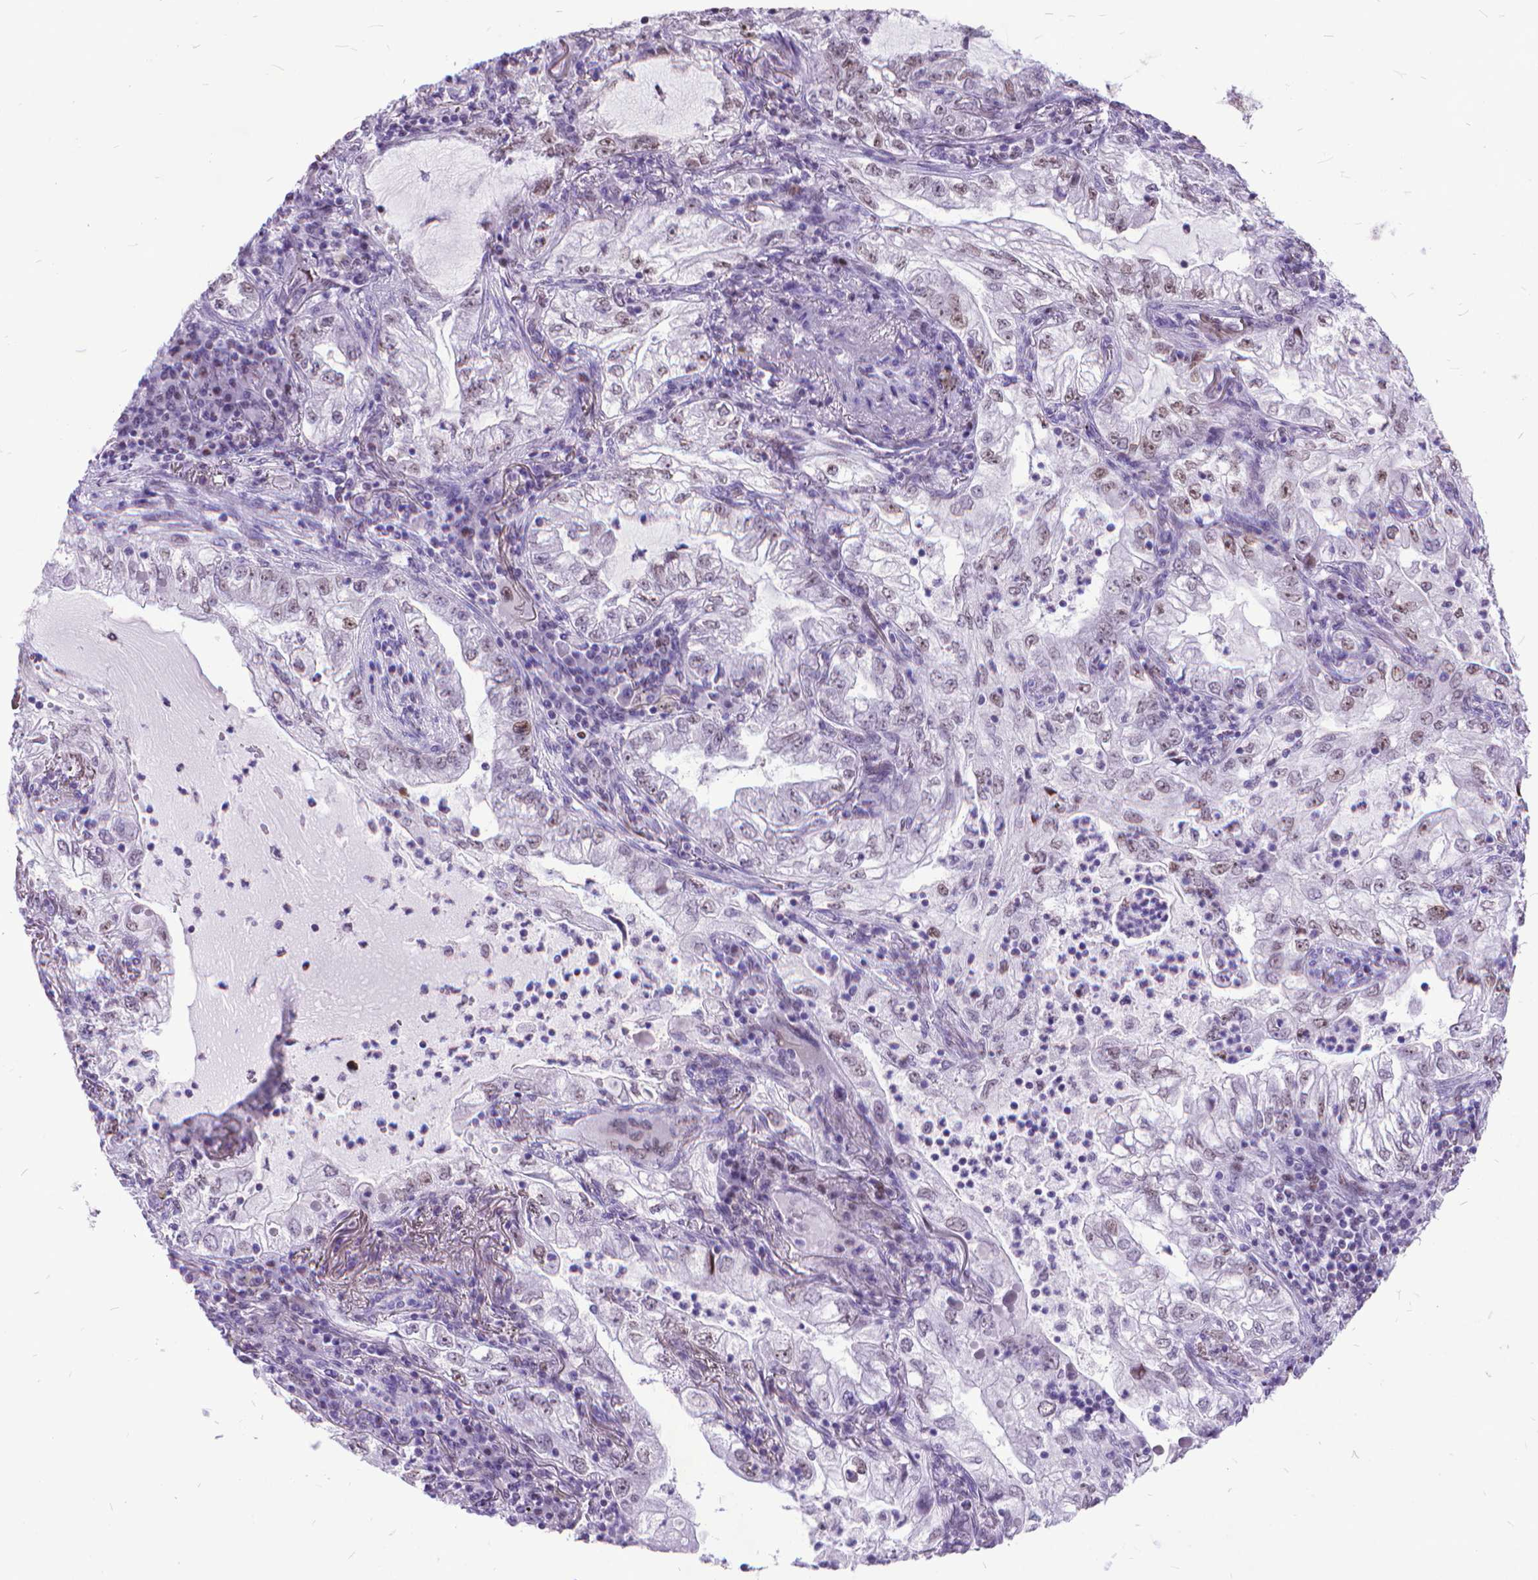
{"staining": {"intensity": "weak", "quantity": "25%-75%", "location": "nuclear"}, "tissue": "lung cancer", "cell_type": "Tumor cells", "image_type": "cancer", "snomed": [{"axis": "morphology", "description": "Adenocarcinoma, NOS"}, {"axis": "topography", "description": "Lung"}], "caption": "The histopathology image shows staining of adenocarcinoma (lung), revealing weak nuclear protein expression (brown color) within tumor cells. (brown staining indicates protein expression, while blue staining denotes nuclei).", "gene": "POLE4", "patient": {"sex": "female", "age": 73}}